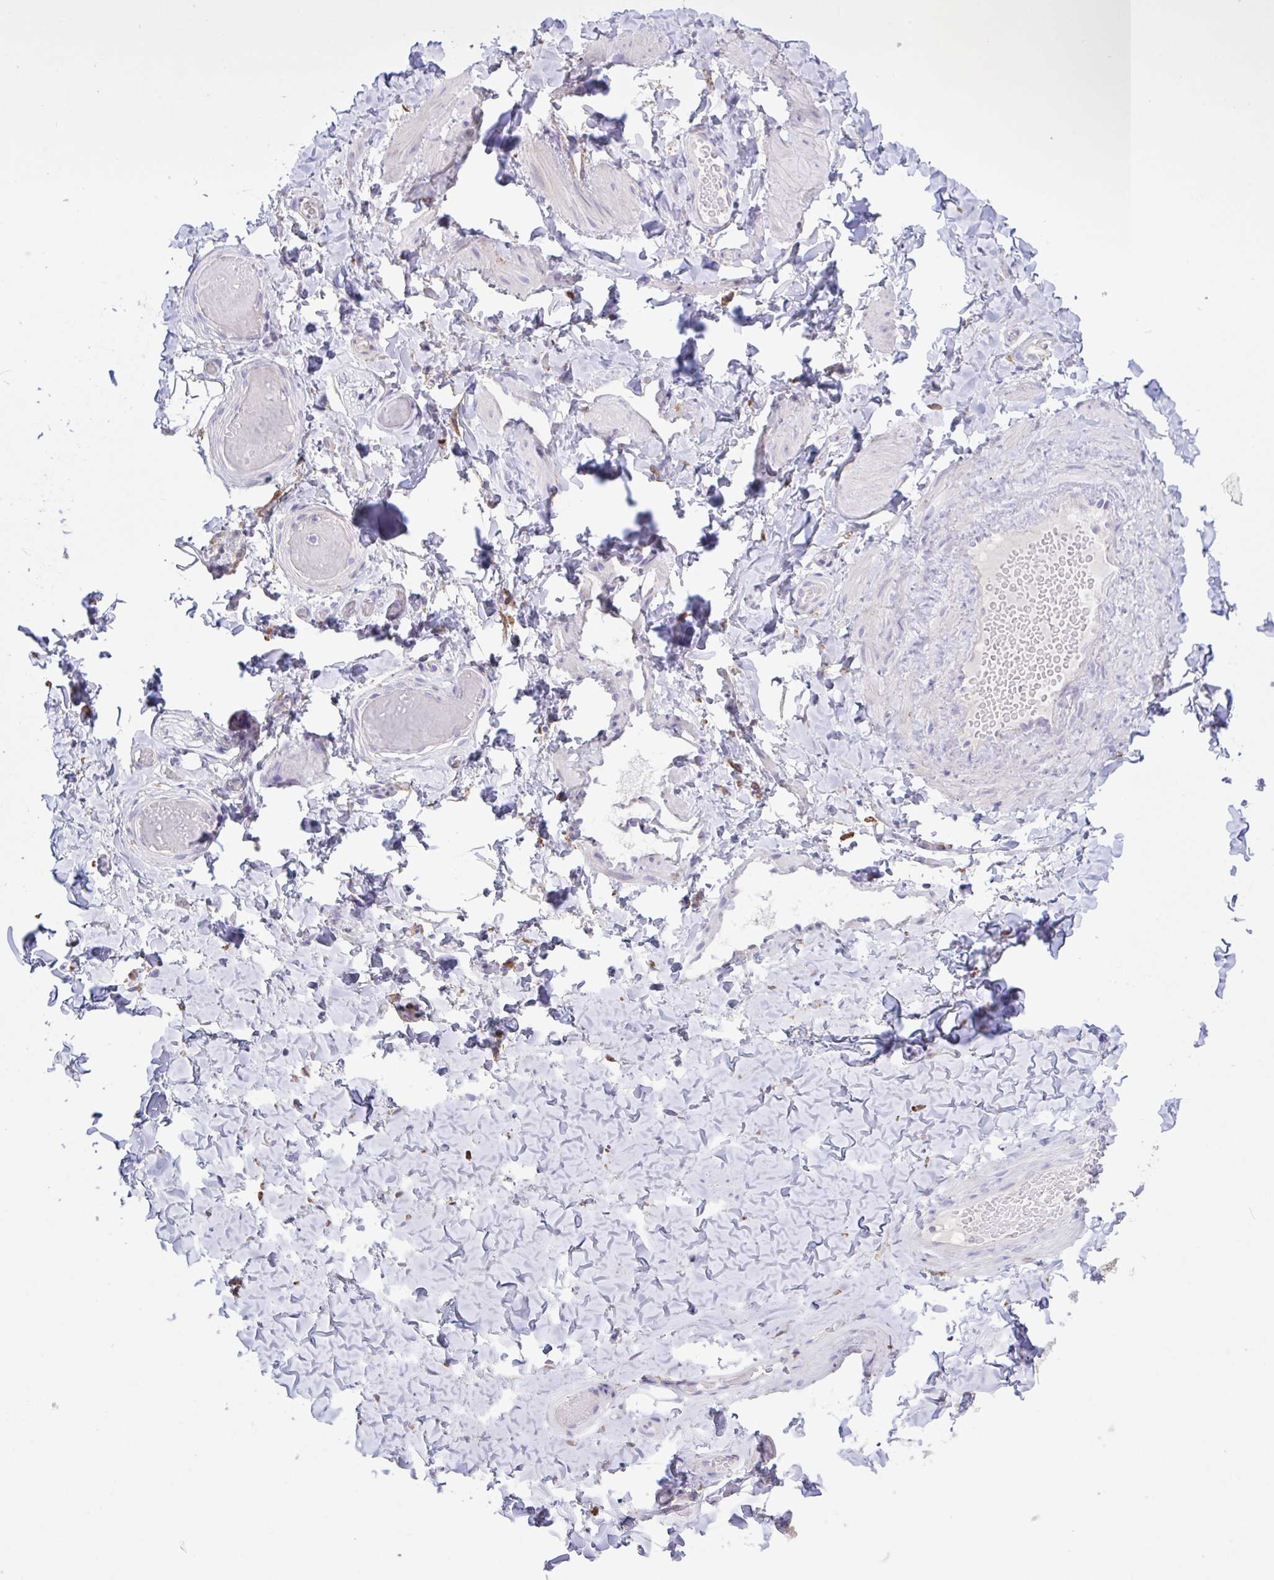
{"staining": {"intensity": "negative", "quantity": "none", "location": "none"}, "tissue": "adipose tissue", "cell_type": "Adipocytes", "image_type": "normal", "snomed": [{"axis": "morphology", "description": "Normal tissue, NOS"}, {"axis": "topography", "description": "Soft tissue"}, {"axis": "topography", "description": "Adipose tissue"}, {"axis": "topography", "description": "Vascular tissue"}, {"axis": "topography", "description": "Peripheral nerve tissue"}], "caption": "DAB (3,3'-diaminobenzidine) immunohistochemical staining of unremarkable adipose tissue reveals no significant expression in adipocytes.", "gene": "DSC3", "patient": {"sex": "male", "age": 29}}